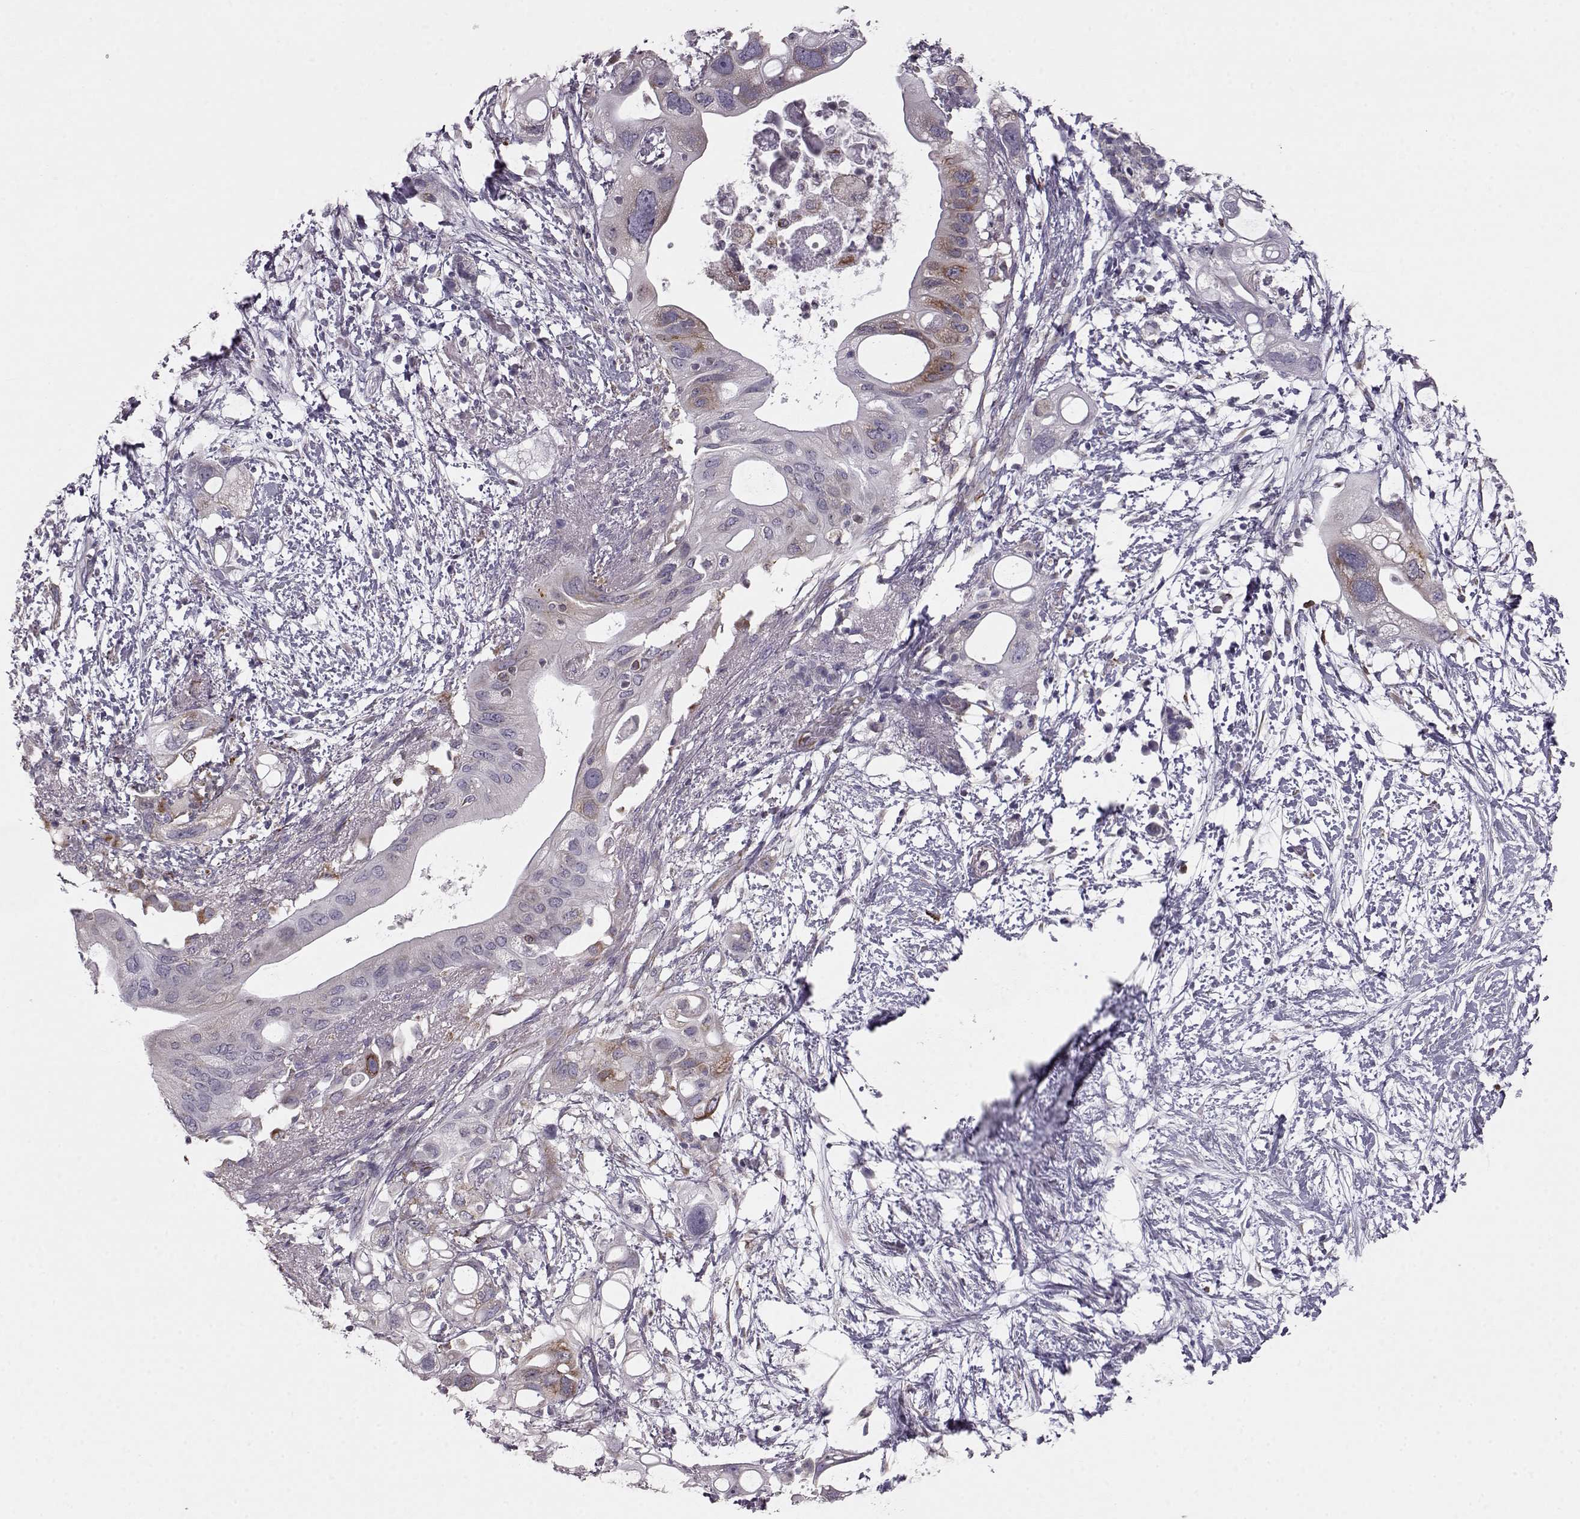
{"staining": {"intensity": "strong", "quantity": "<25%", "location": "cytoplasmic/membranous"}, "tissue": "pancreatic cancer", "cell_type": "Tumor cells", "image_type": "cancer", "snomed": [{"axis": "morphology", "description": "Adenocarcinoma, NOS"}, {"axis": "topography", "description": "Pancreas"}], "caption": "Tumor cells demonstrate medium levels of strong cytoplasmic/membranous staining in approximately <25% of cells in pancreatic cancer.", "gene": "ELOVL5", "patient": {"sex": "female", "age": 72}}